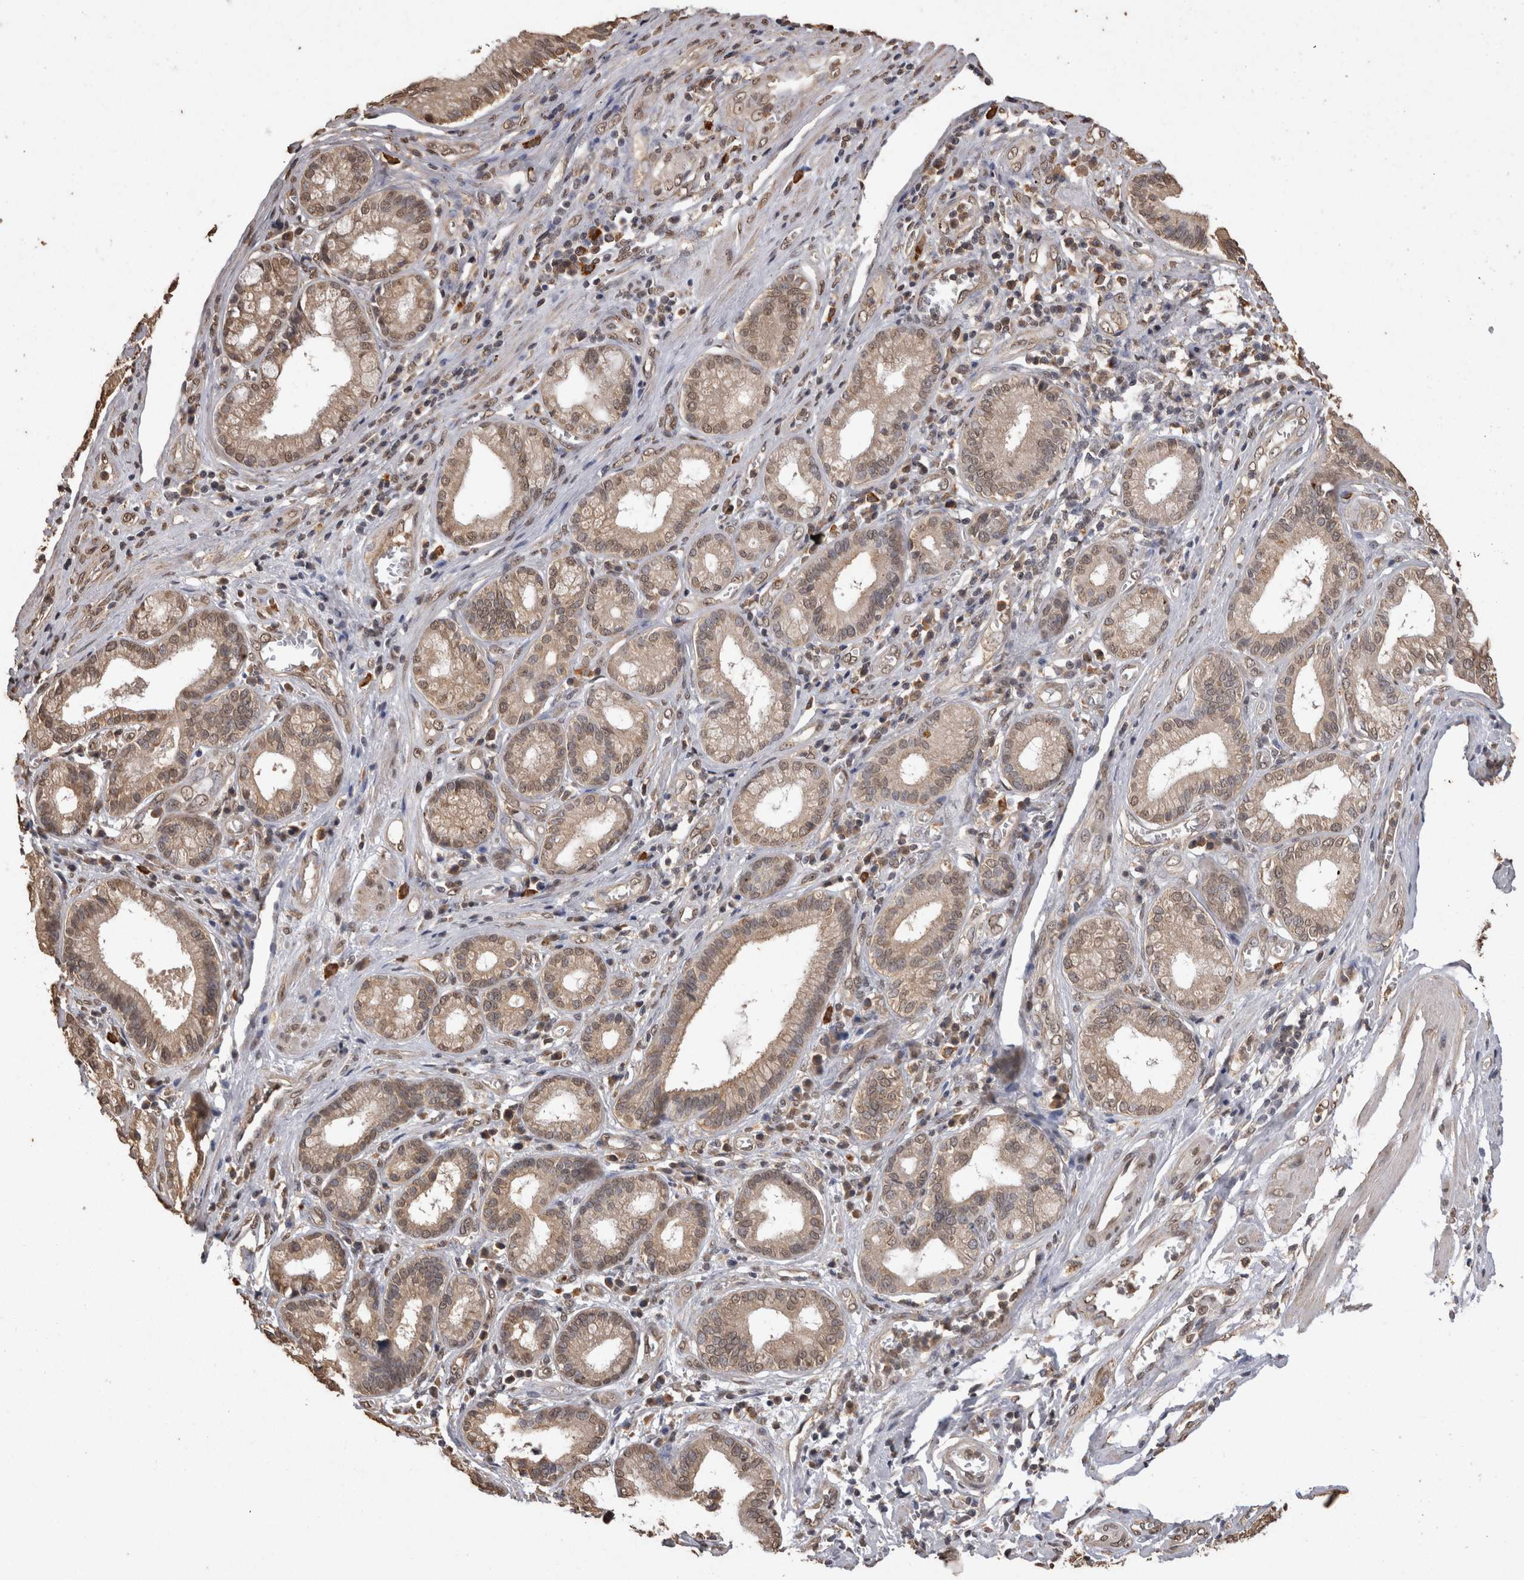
{"staining": {"intensity": "weak", "quantity": ">75%", "location": "cytoplasmic/membranous,nuclear"}, "tissue": "pancreatic cancer", "cell_type": "Tumor cells", "image_type": "cancer", "snomed": [{"axis": "morphology", "description": "Adenocarcinoma, NOS"}, {"axis": "topography", "description": "Pancreas"}], "caption": "IHC of human adenocarcinoma (pancreatic) exhibits low levels of weak cytoplasmic/membranous and nuclear positivity in about >75% of tumor cells. (Brightfield microscopy of DAB IHC at high magnification).", "gene": "SOCS5", "patient": {"sex": "female", "age": 75}}